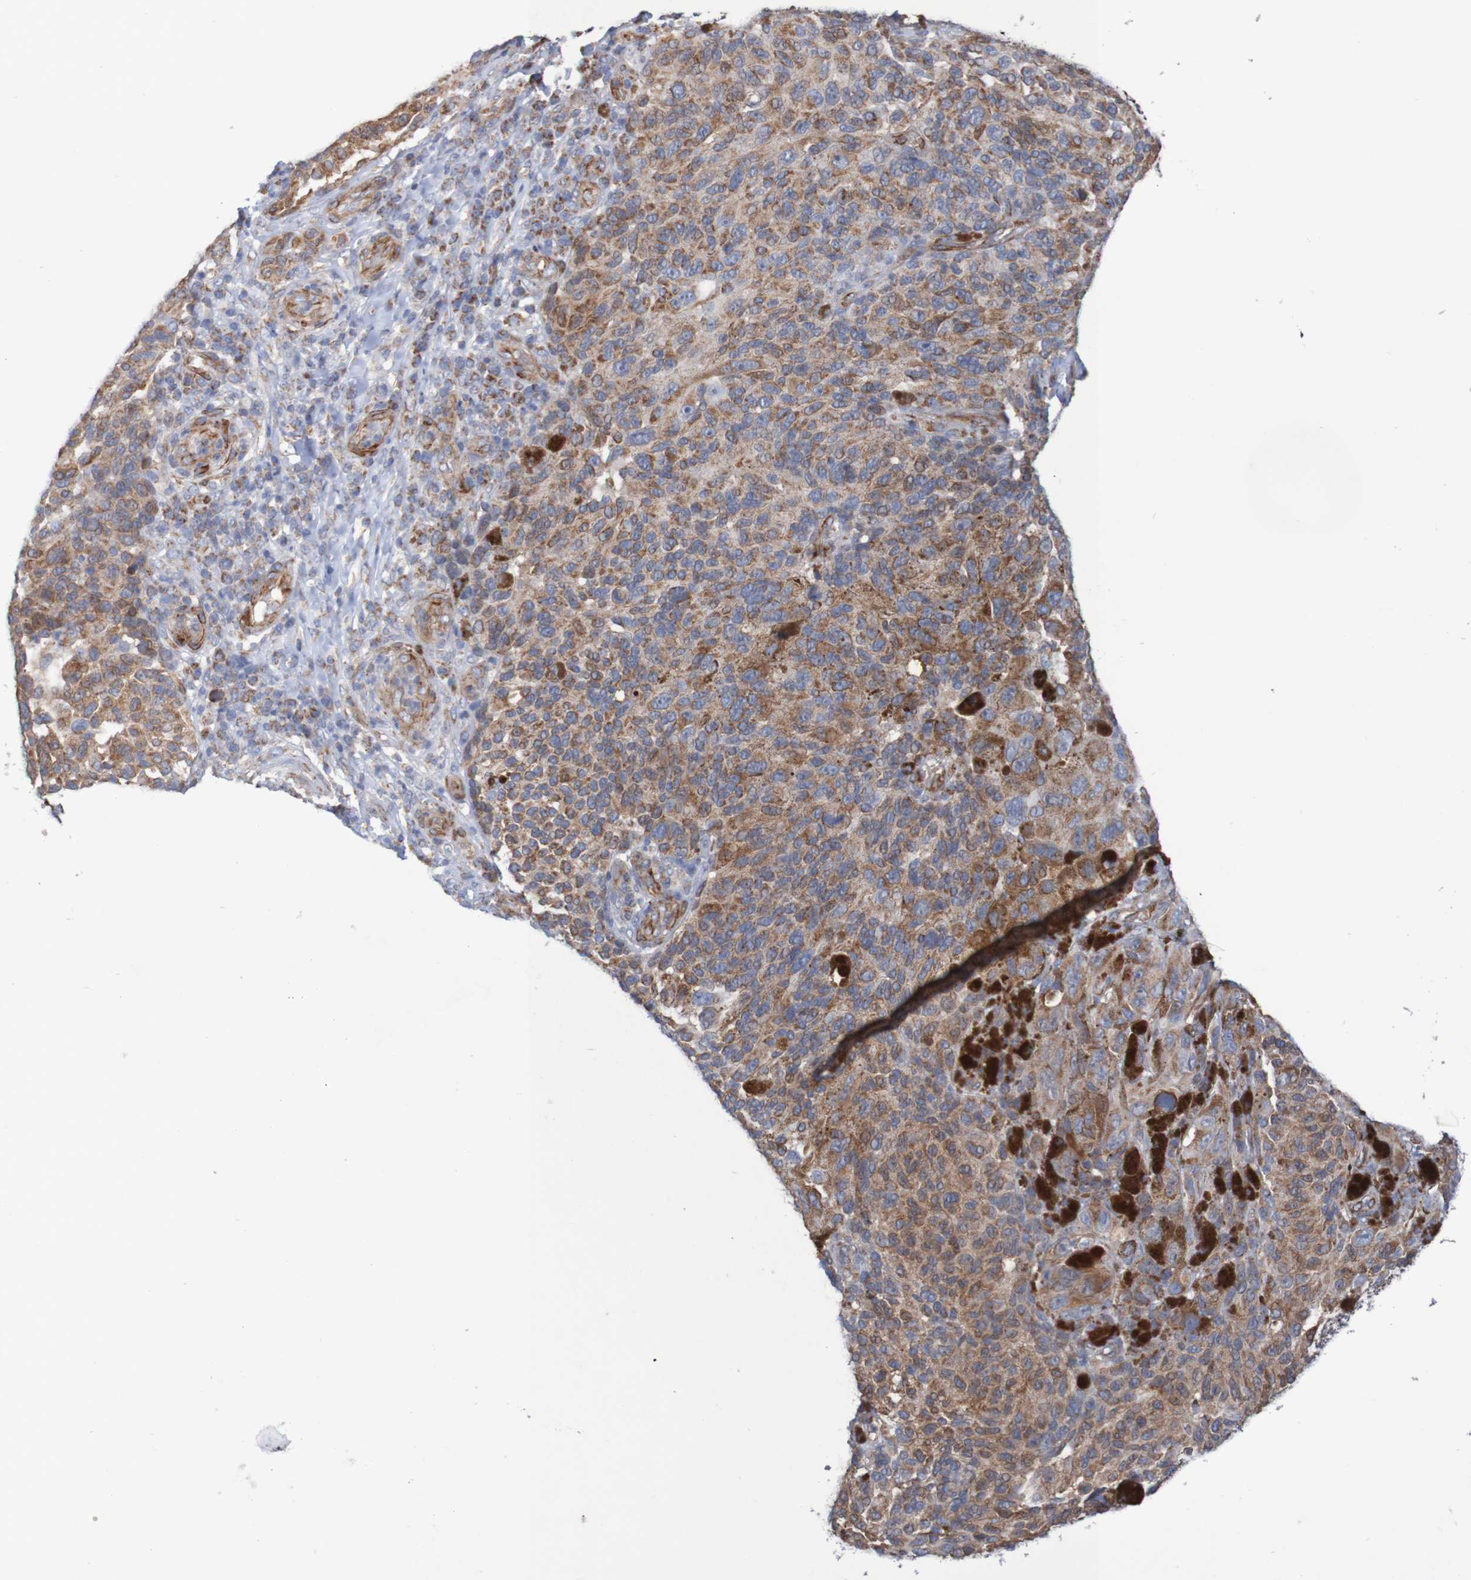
{"staining": {"intensity": "moderate", "quantity": ">75%", "location": "cytoplasmic/membranous"}, "tissue": "melanoma", "cell_type": "Tumor cells", "image_type": "cancer", "snomed": [{"axis": "morphology", "description": "Malignant melanoma, NOS"}, {"axis": "topography", "description": "Skin"}], "caption": "Malignant melanoma stained for a protein exhibits moderate cytoplasmic/membranous positivity in tumor cells.", "gene": "MMEL1", "patient": {"sex": "female", "age": 73}}